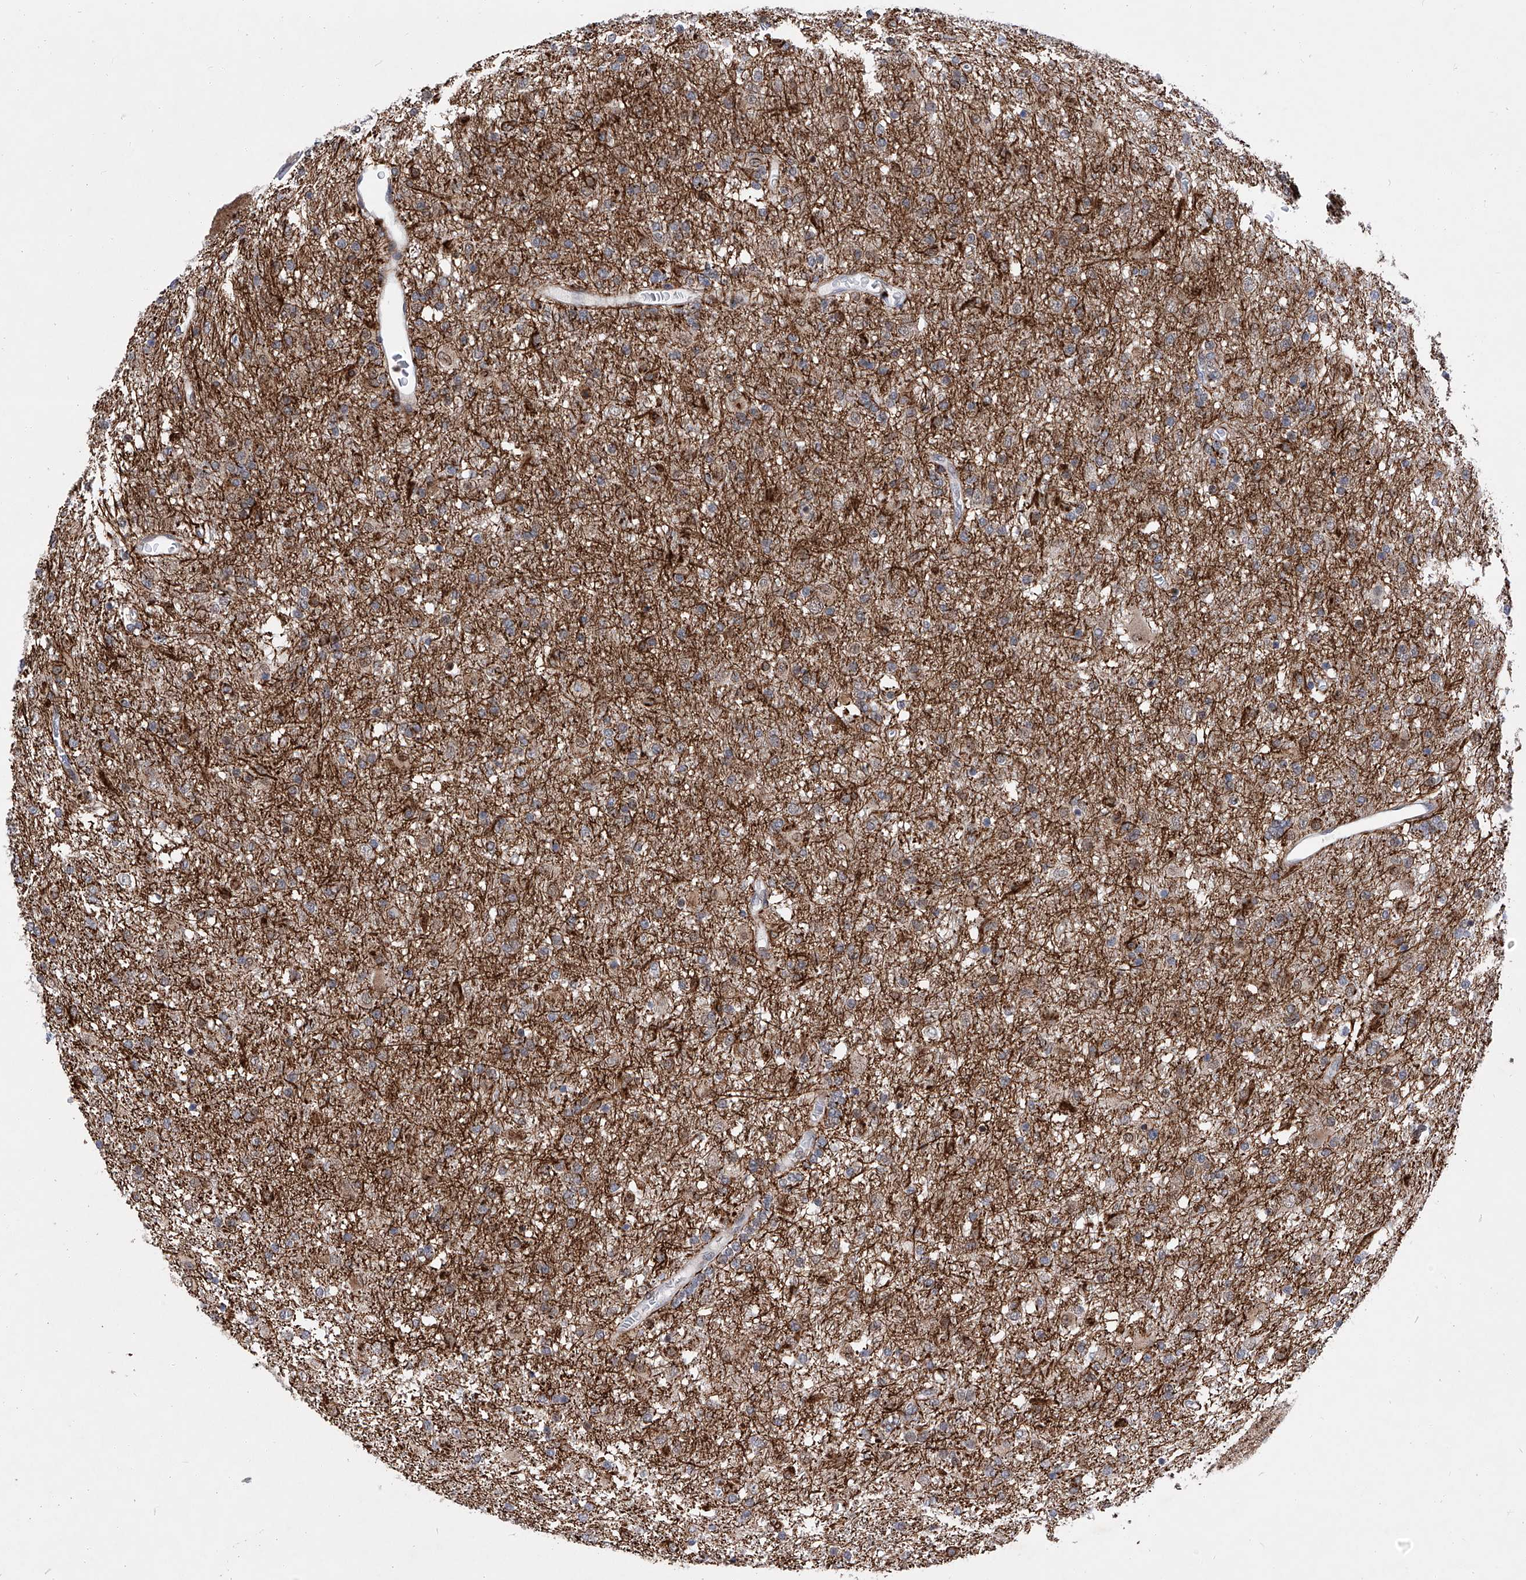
{"staining": {"intensity": "moderate", "quantity": "<25%", "location": "cytoplasmic/membranous"}, "tissue": "glioma", "cell_type": "Tumor cells", "image_type": "cancer", "snomed": [{"axis": "morphology", "description": "Glioma, malignant, Low grade"}, {"axis": "topography", "description": "Brain"}], "caption": "Brown immunohistochemical staining in glioma exhibits moderate cytoplasmic/membranous expression in about <25% of tumor cells. The staining is performed using DAB (3,3'-diaminobenzidine) brown chromogen to label protein expression. The nuclei are counter-stained blue using hematoxylin.", "gene": "FARP2", "patient": {"sex": "male", "age": 65}}